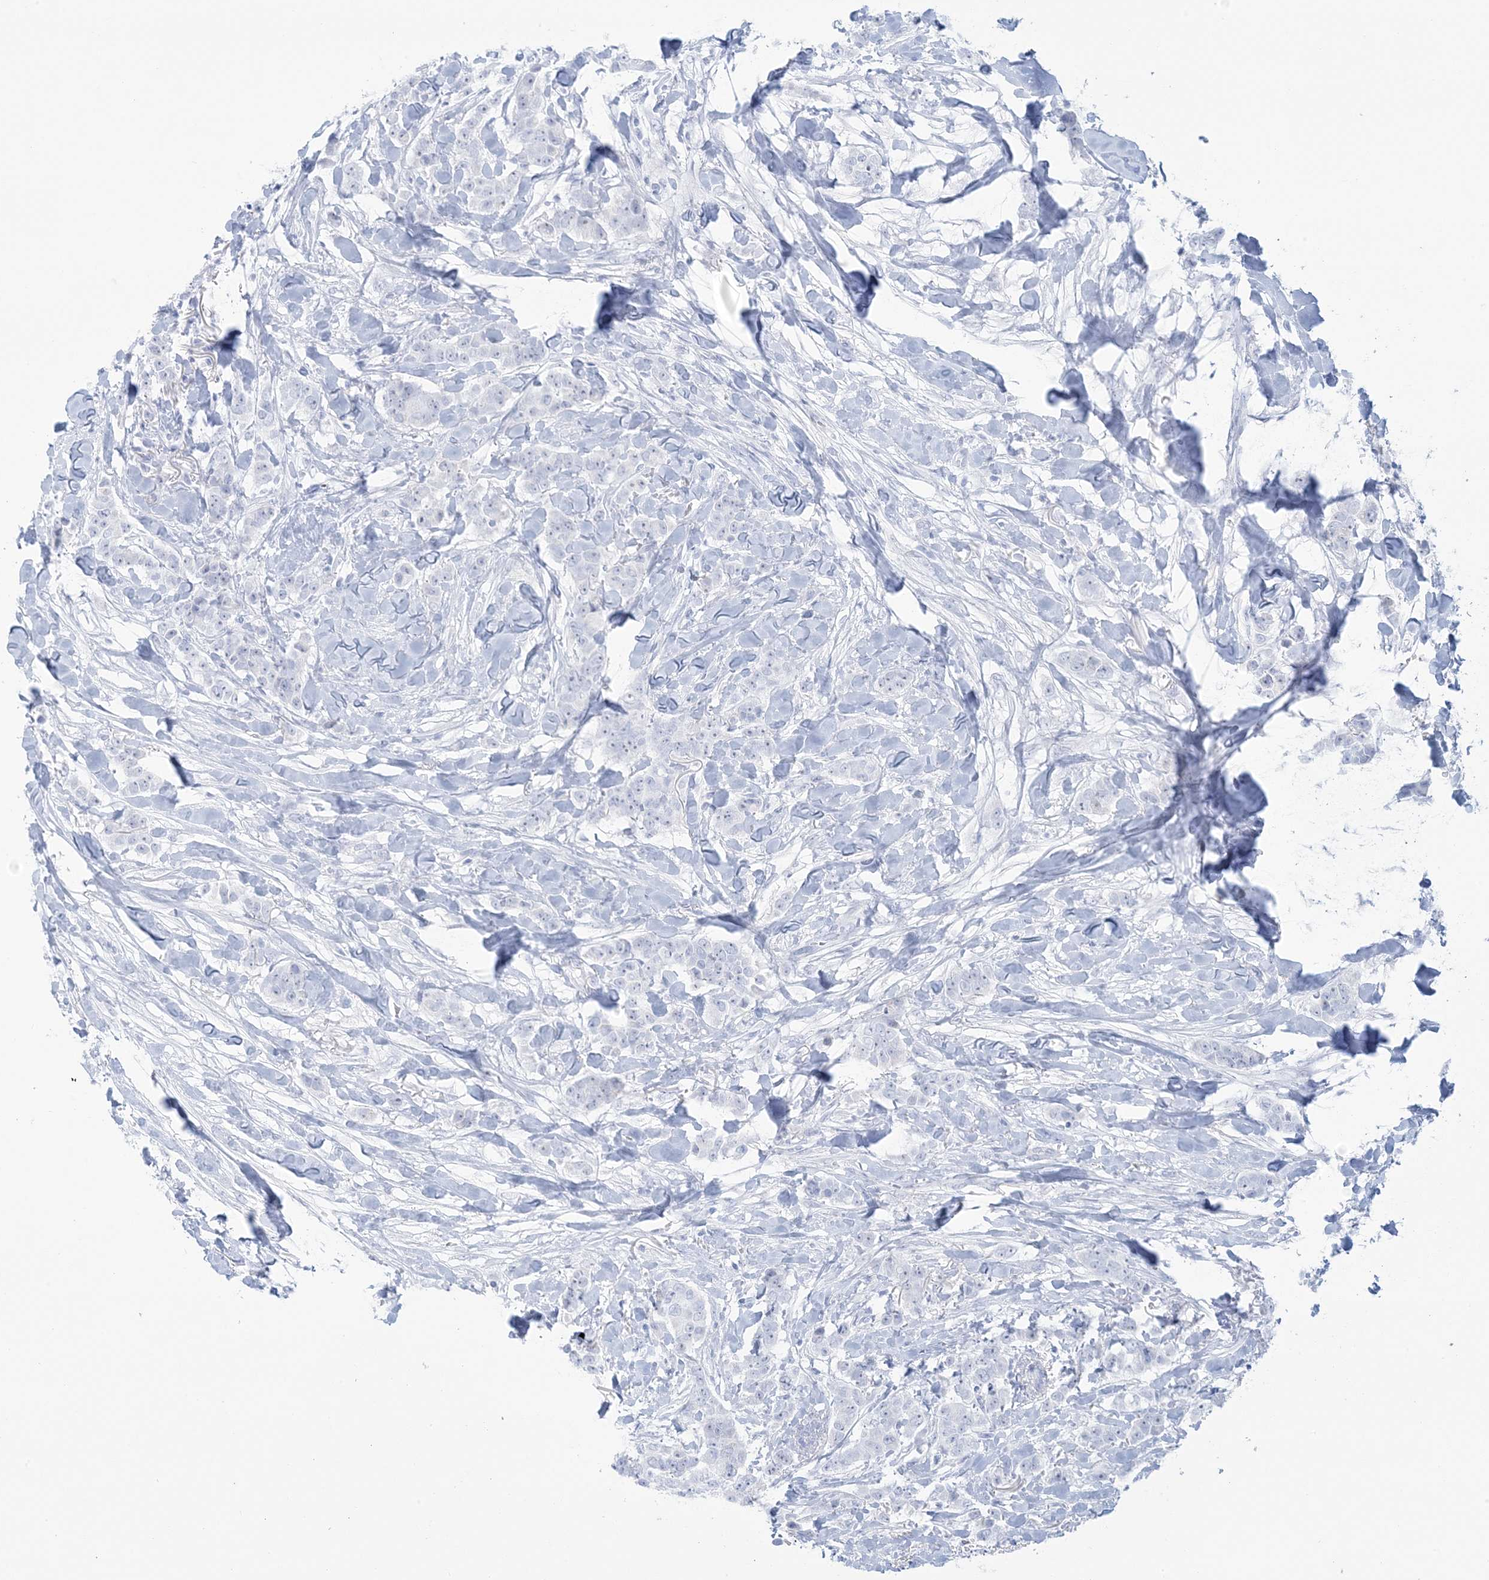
{"staining": {"intensity": "negative", "quantity": "none", "location": "none"}, "tissue": "breast cancer", "cell_type": "Tumor cells", "image_type": "cancer", "snomed": [{"axis": "morphology", "description": "Duct carcinoma"}, {"axis": "topography", "description": "Breast"}], "caption": "This is an immunohistochemistry (IHC) micrograph of human breast cancer. There is no expression in tumor cells.", "gene": "AGXT", "patient": {"sex": "female", "age": 40}}